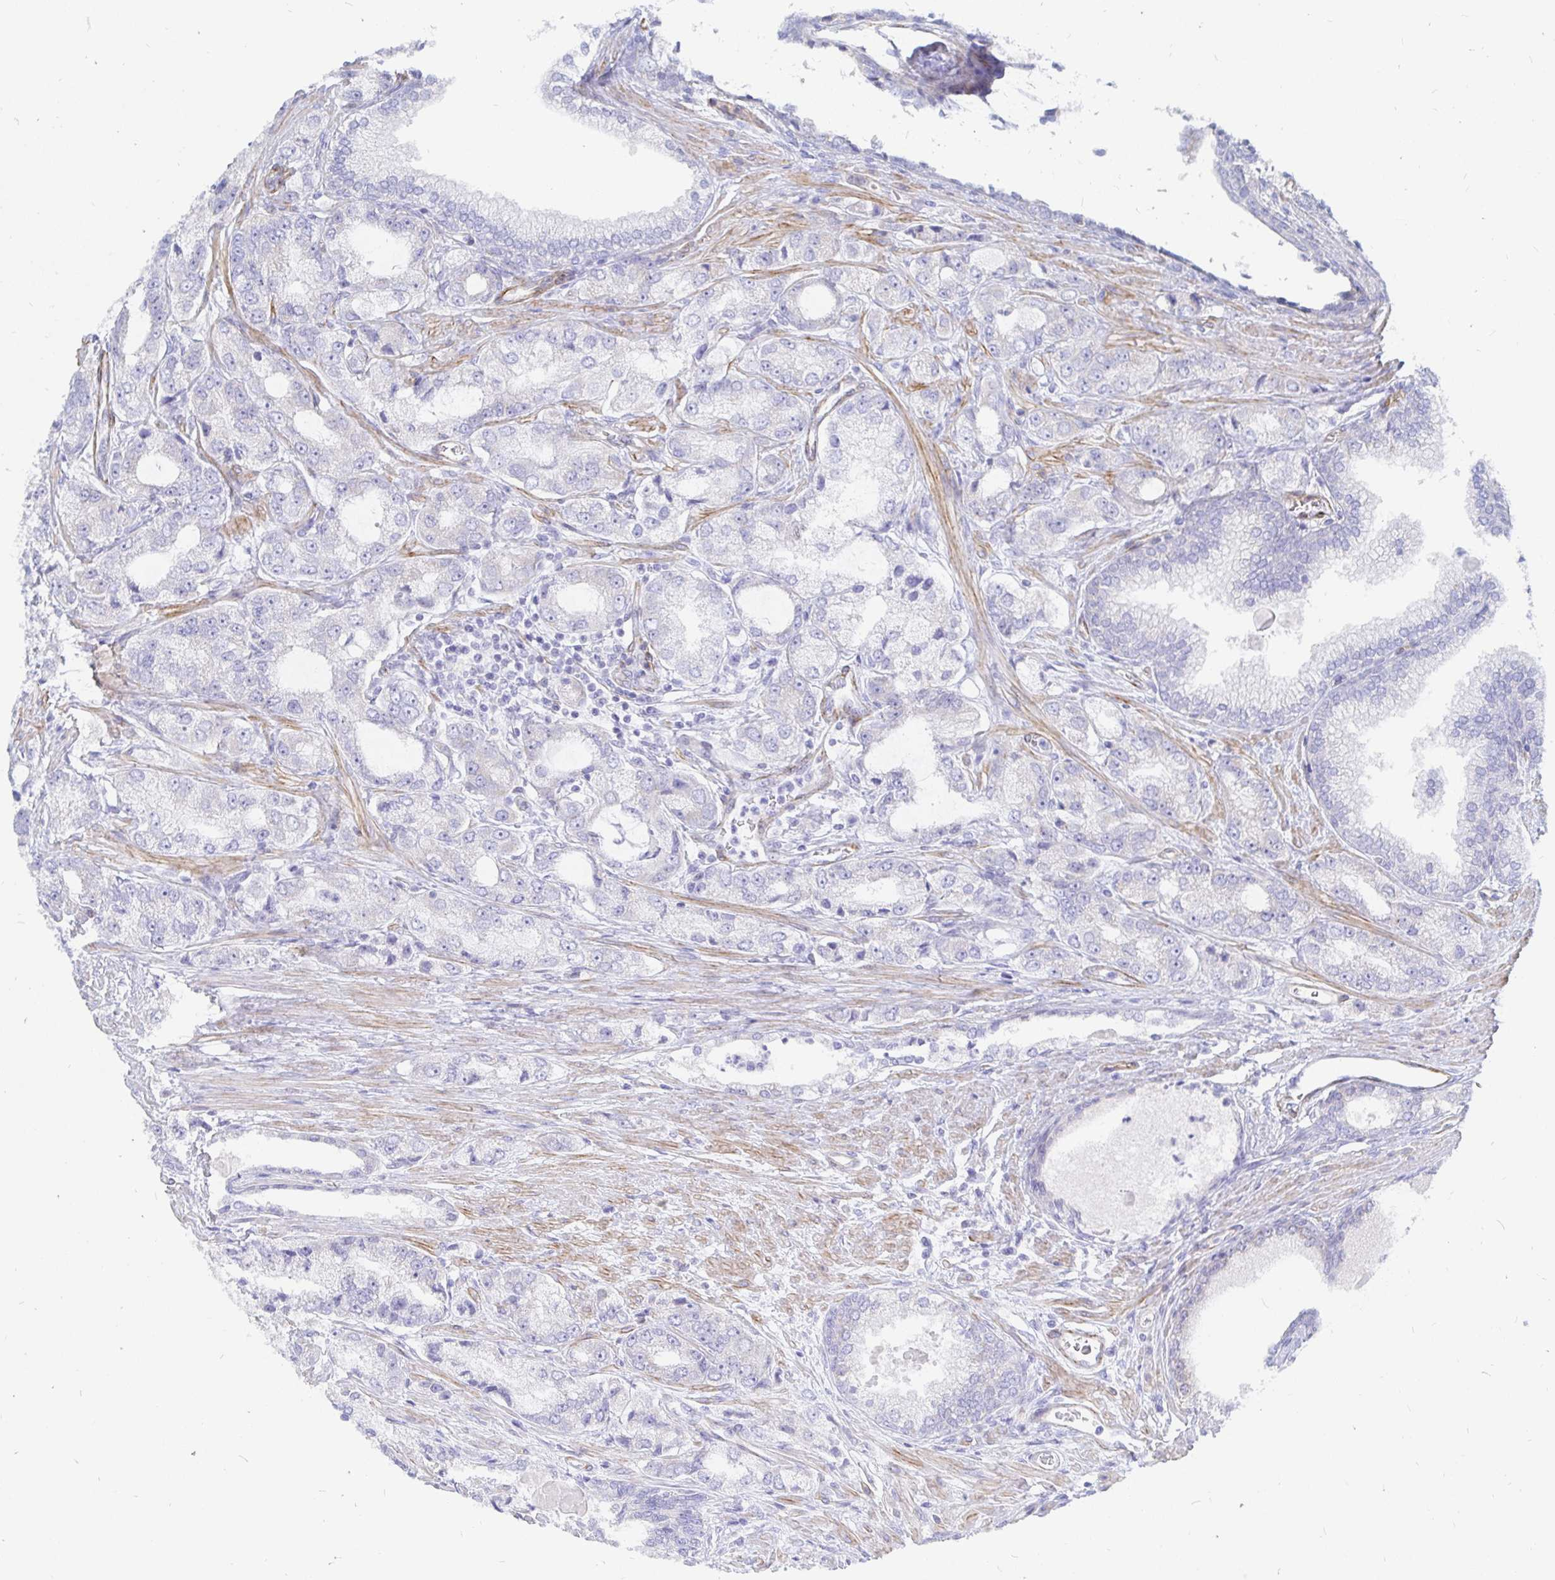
{"staining": {"intensity": "negative", "quantity": "none", "location": "none"}, "tissue": "prostate cancer", "cell_type": "Tumor cells", "image_type": "cancer", "snomed": [{"axis": "morphology", "description": "Adenocarcinoma, Low grade"}, {"axis": "topography", "description": "Prostate"}], "caption": "A high-resolution micrograph shows immunohistochemistry staining of prostate low-grade adenocarcinoma, which shows no significant expression in tumor cells.", "gene": "COX16", "patient": {"sex": "male", "age": 69}}